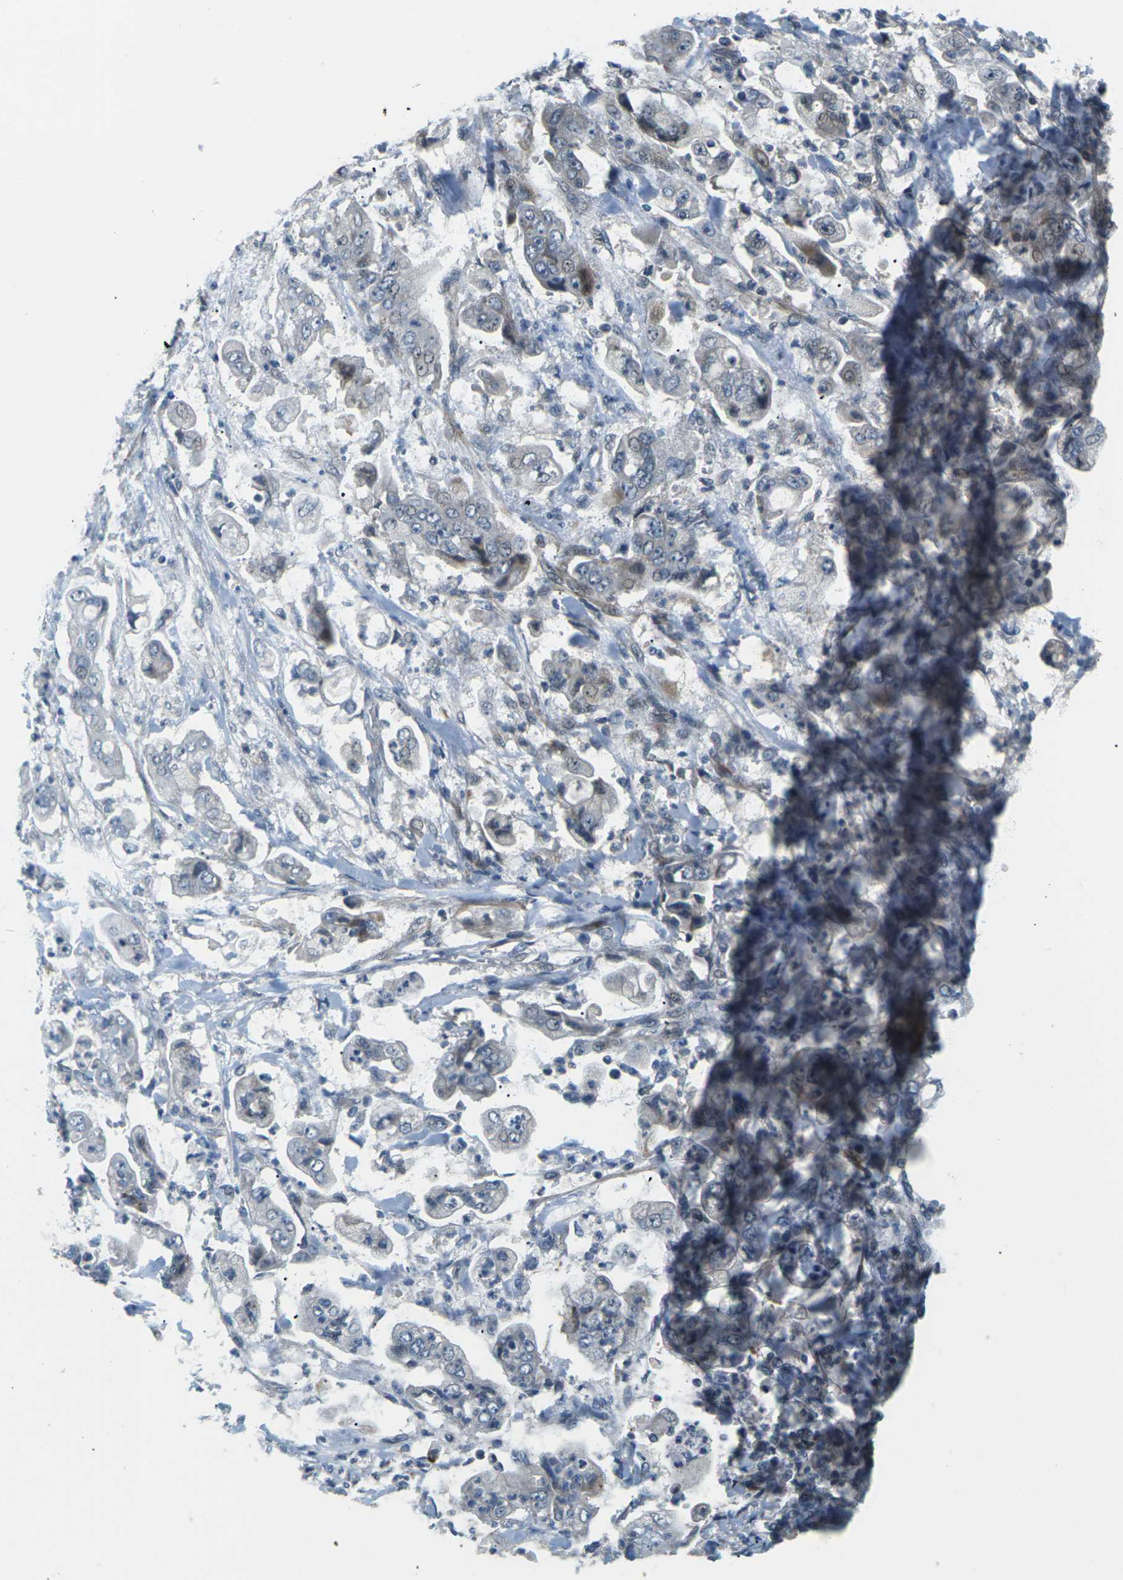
{"staining": {"intensity": "negative", "quantity": "none", "location": "none"}, "tissue": "stomach cancer", "cell_type": "Tumor cells", "image_type": "cancer", "snomed": [{"axis": "morphology", "description": "Adenocarcinoma, NOS"}, {"axis": "topography", "description": "Stomach"}], "caption": "Immunohistochemistry photomicrograph of human stomach cancer stained for a protein (brown), which reveals no expression in tumor cells. Nuclei are stained in blue.", "gene": "SLC13A3", "patient": {"sex": "male", "age": 62}}